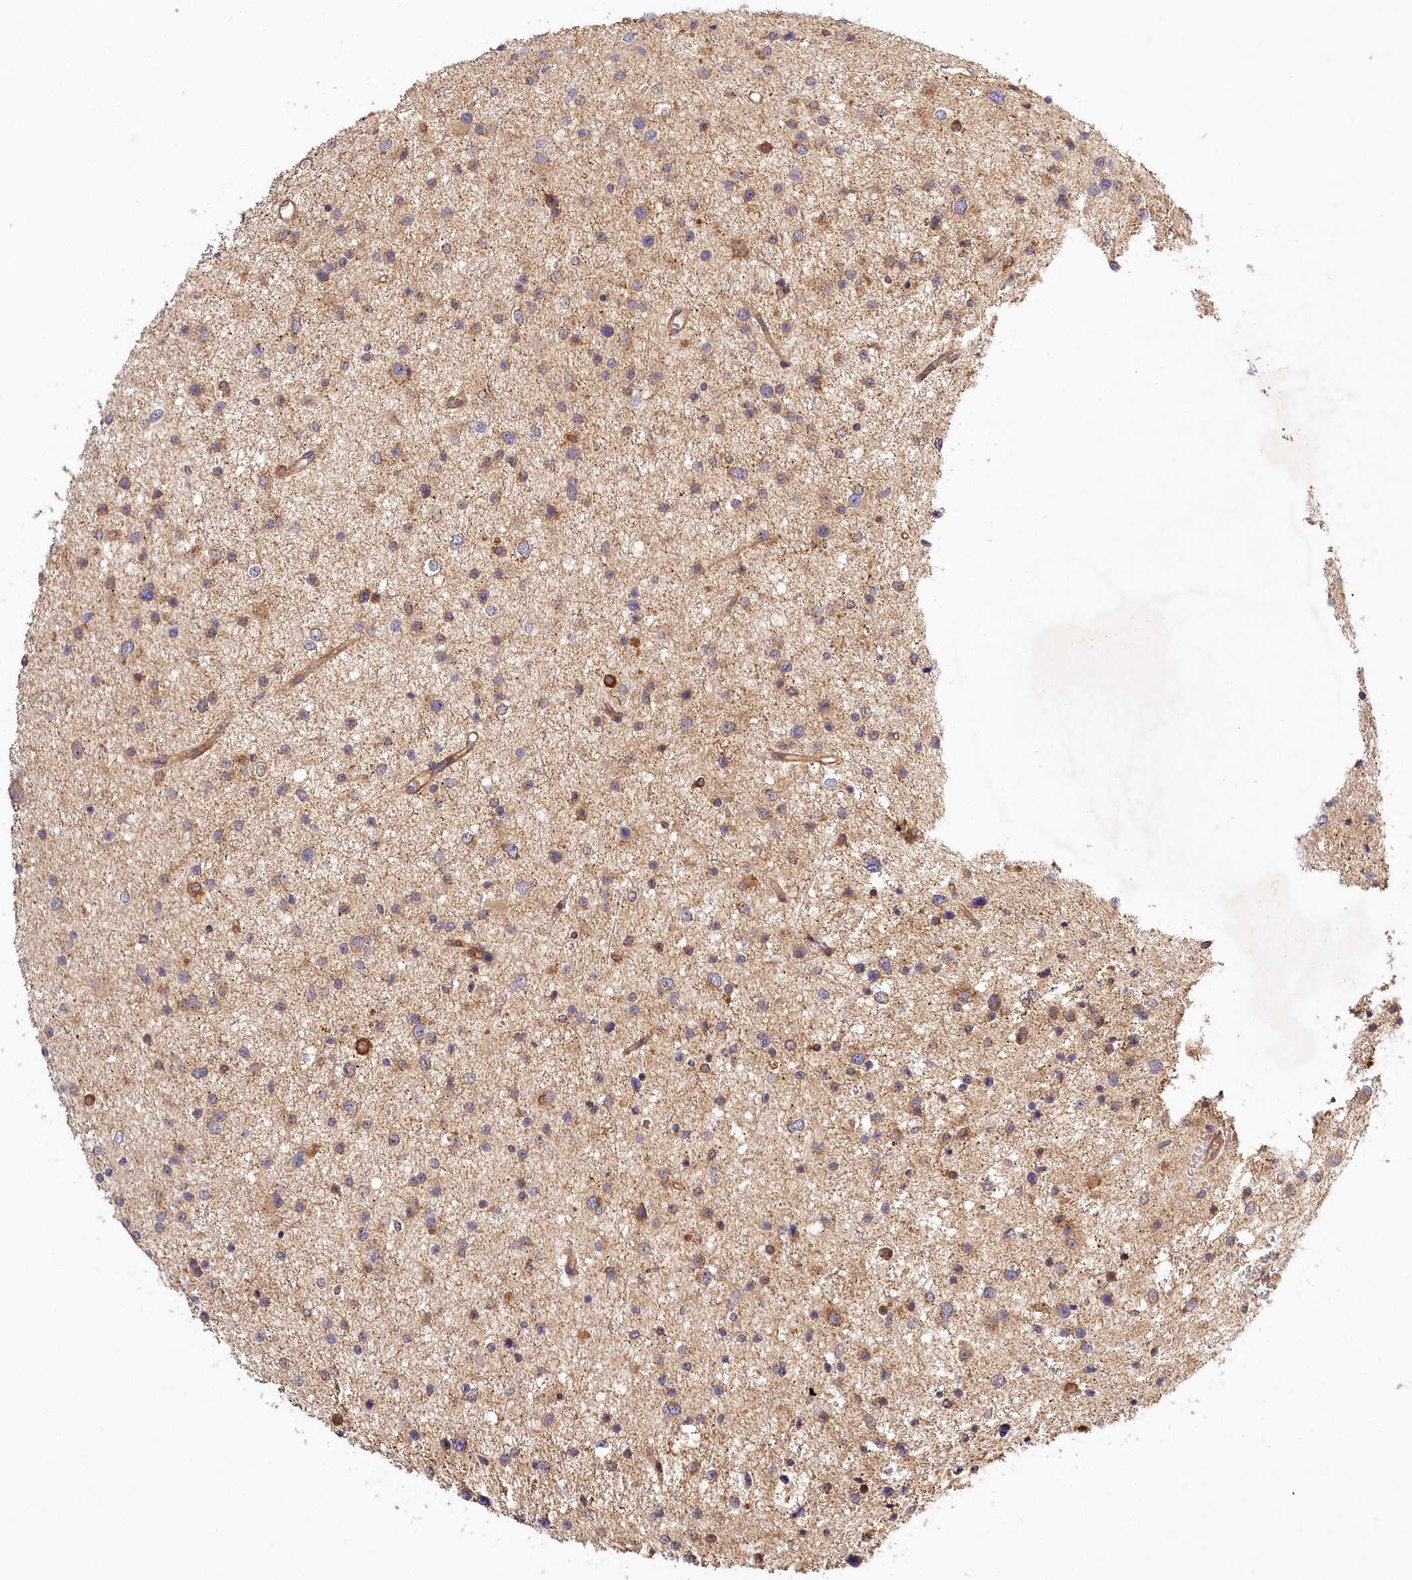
{"staining": {"intensity": "moderate", "quantity": "<25%", "location": "cytoplasmic/membranous"}, "tissue": "glioma", "cell_type": "Tumor cells", "image_type": "cancer", "snomed": [{"axis": "morphology", "description": "Glioma, malignant, Low grade"}, {"axis": "topography", "description": "Brain"}], "caption": "This photomicrograph reveals IHC staining of glioma, with low moderate cytoplasmic/membranous positivity in about <25% of tumor cells.", "gene": "LSS", "patient": {"sex": "female", "age": 37}}